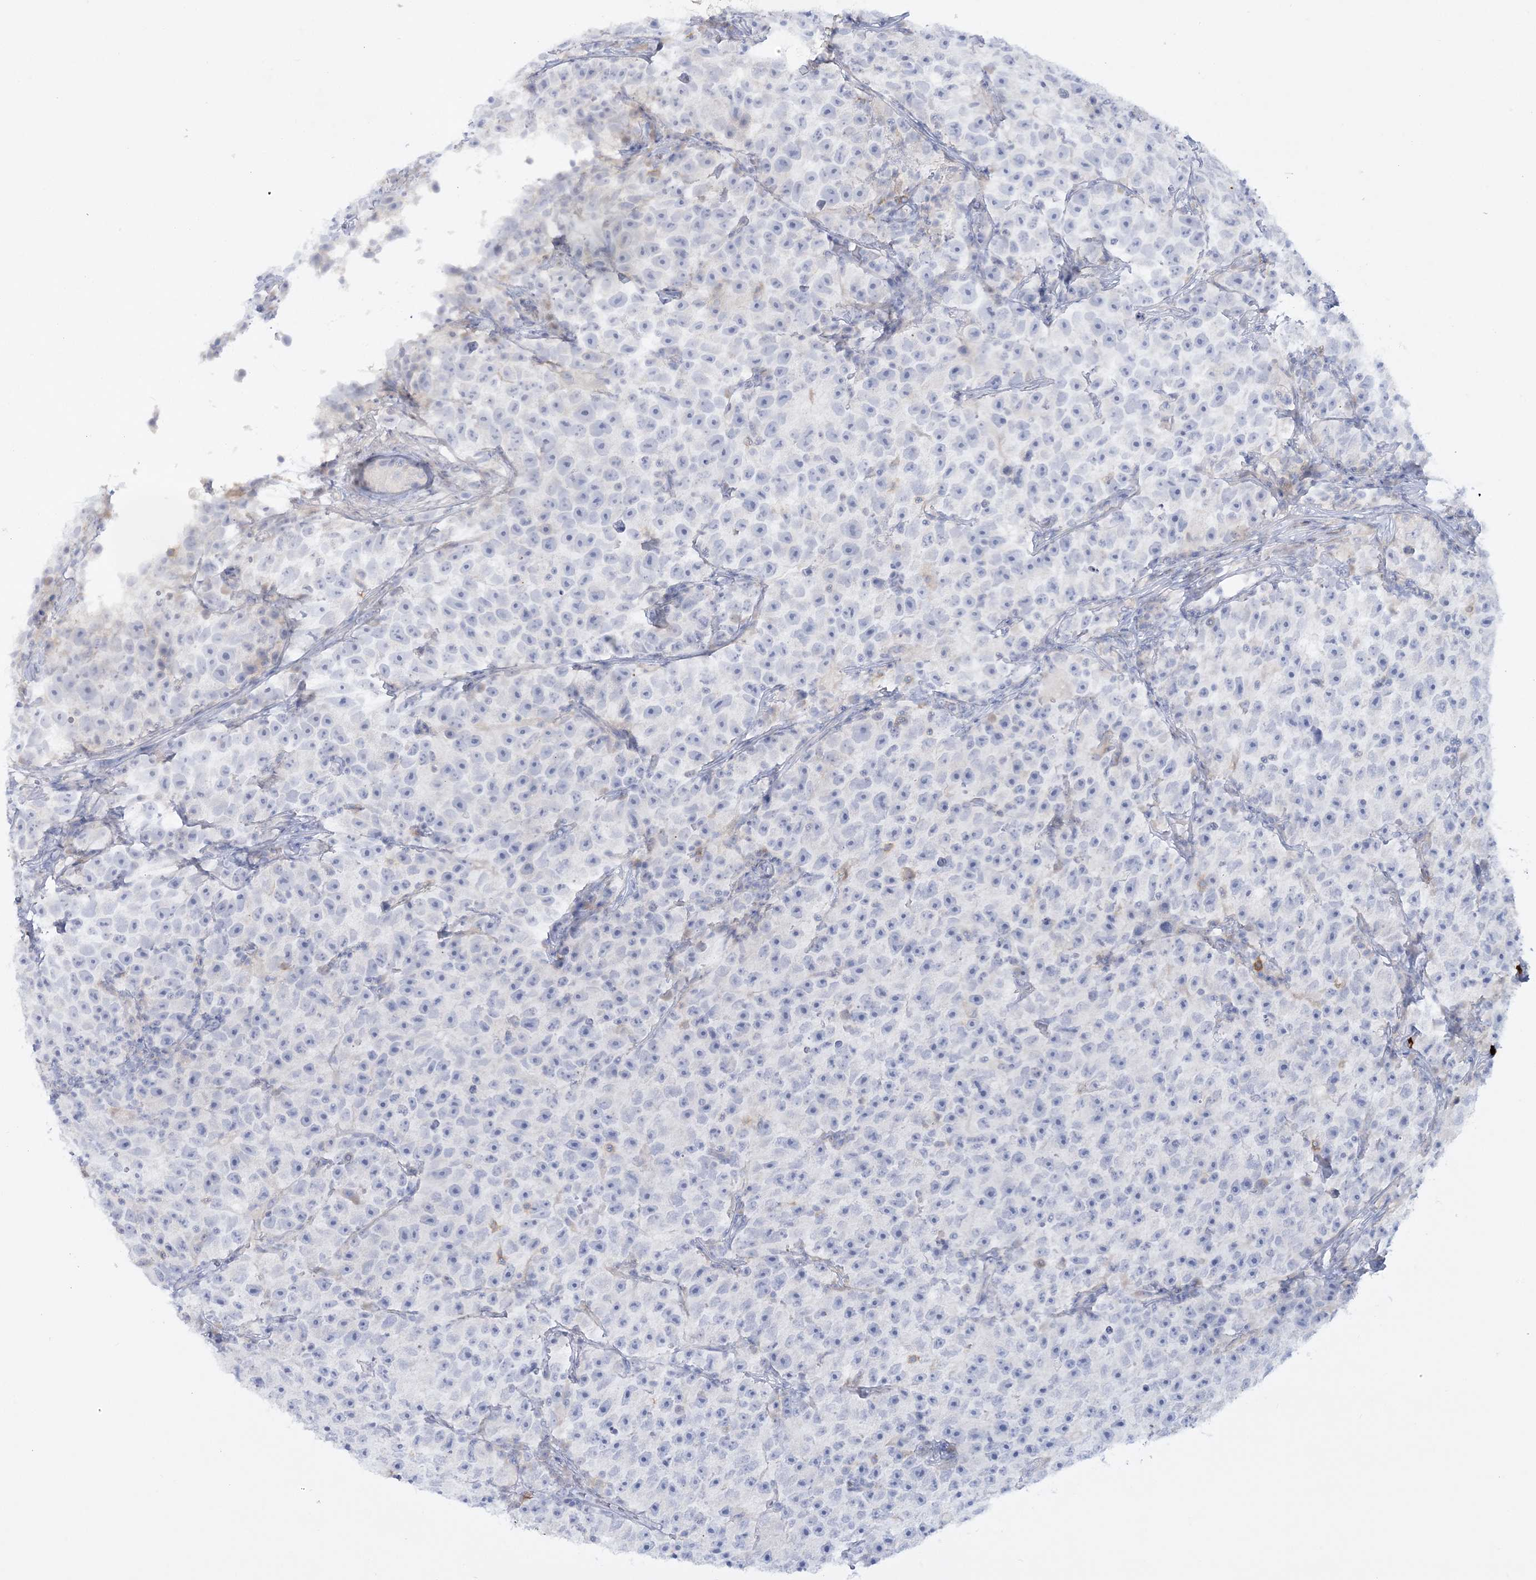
{"staining": {"intensity": "negative", "quantity": "none", "location": "none"}, "tissue": "testis cancer", "cell_type": "Tumor cells", "image_type": "cancer", "snomed": [{"axis": "morphology", "description": "Seminoma, NOS"}, {"axis": "topography", "description": "Testis"}], "caption": "Tumor cells show no significant positivity in testis cancer (seminoma).", "gene": "WDSUB1", "patient": {"sex": "male", "age": 22}}